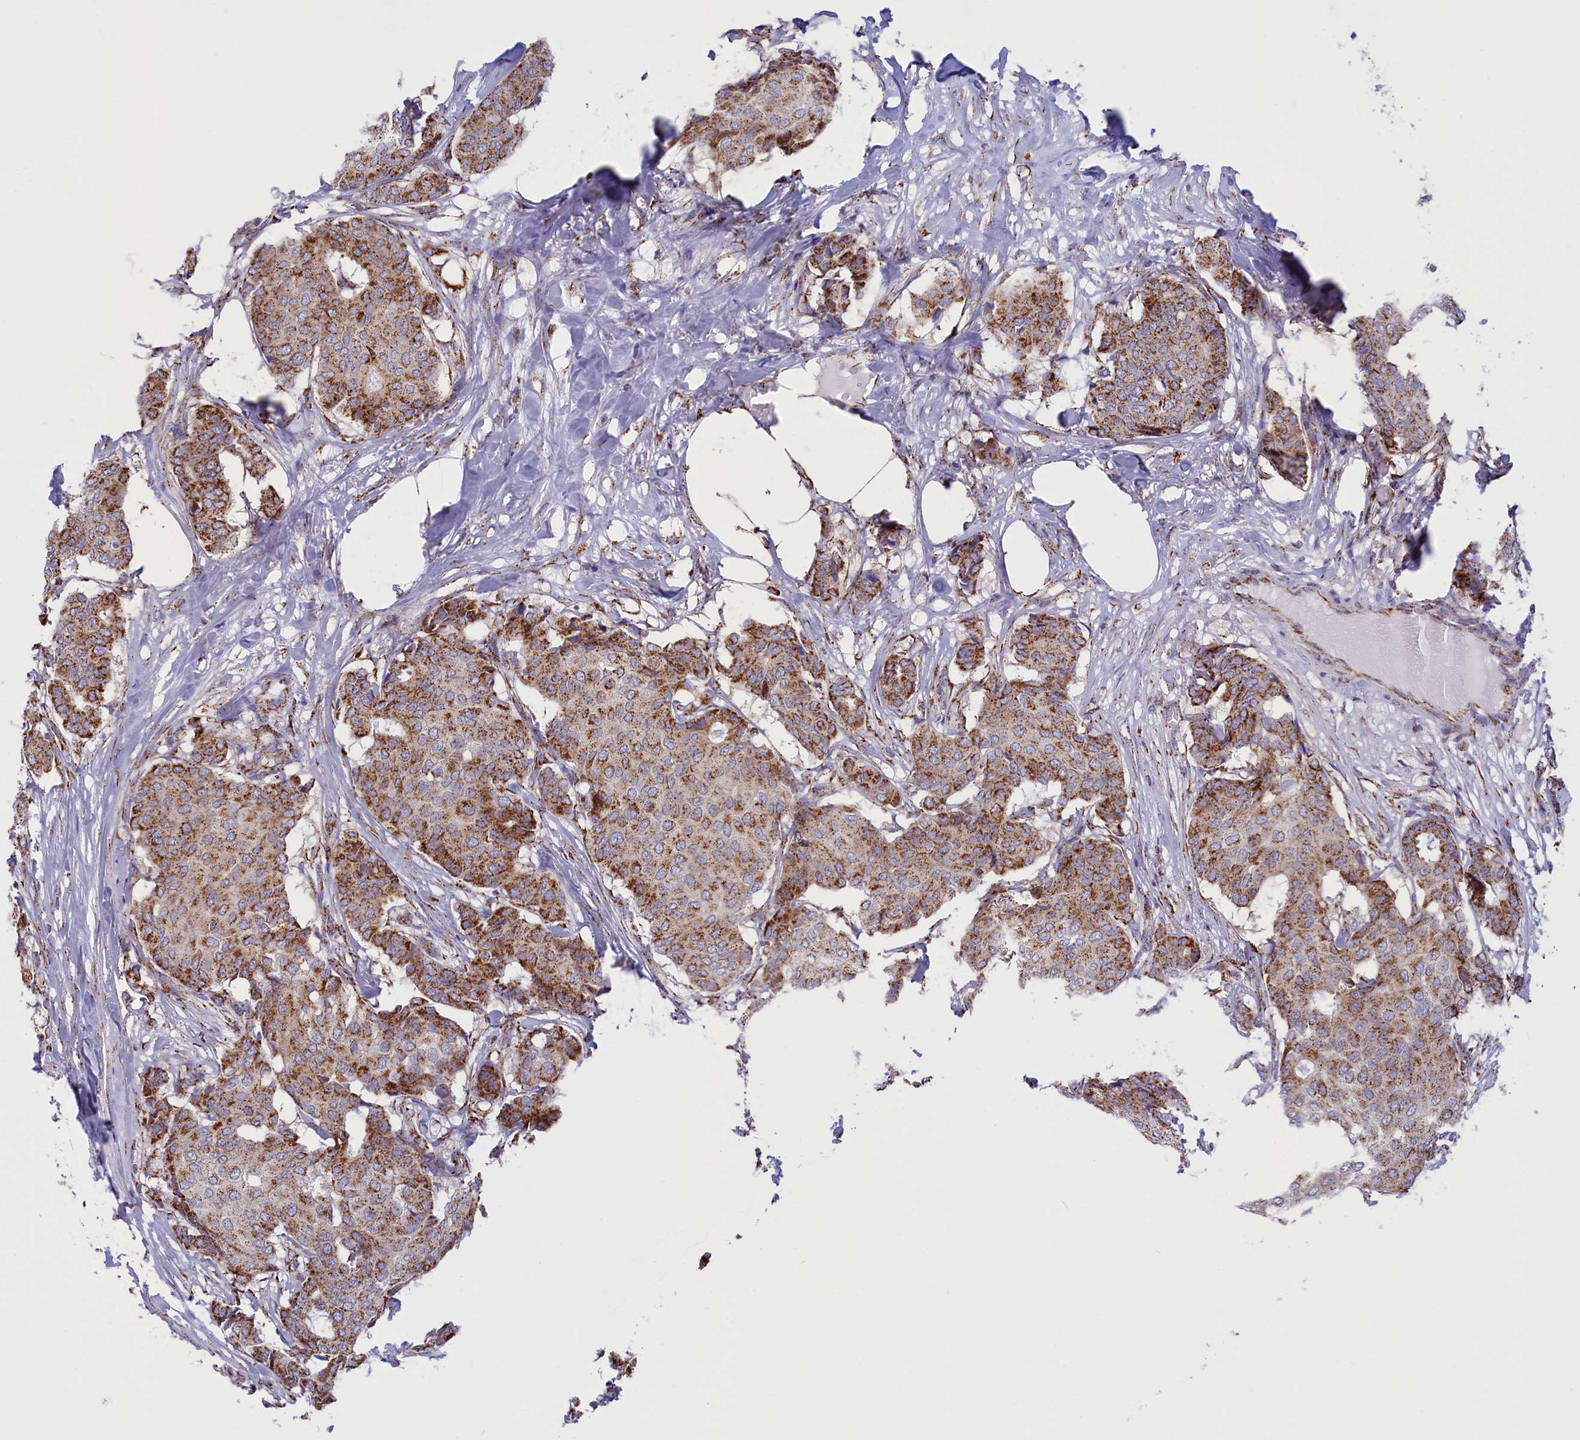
{"staining": {"intensity": "moderate", "quantity": ">75%", "location": "cytoplasmic/membranous"}, "tissue": "breast cancer", "cell_type": "Tumor cells", "image_type": "cancer", "snomed": [{"axis": "morphology", "description": "Duct carcinoma"}, {"axis": "topography", "description": "Breast"}], "caption": "Moderate cytoplasmic/membranous expression is seen in approximately >75% of tumor cells in intraductal carcinoma (breast). Ihc stains the protein of interest in brown and the nuclei are stained blue.", "gene": "ISOC2", "patient": {"sex": "female", "age": 75}}